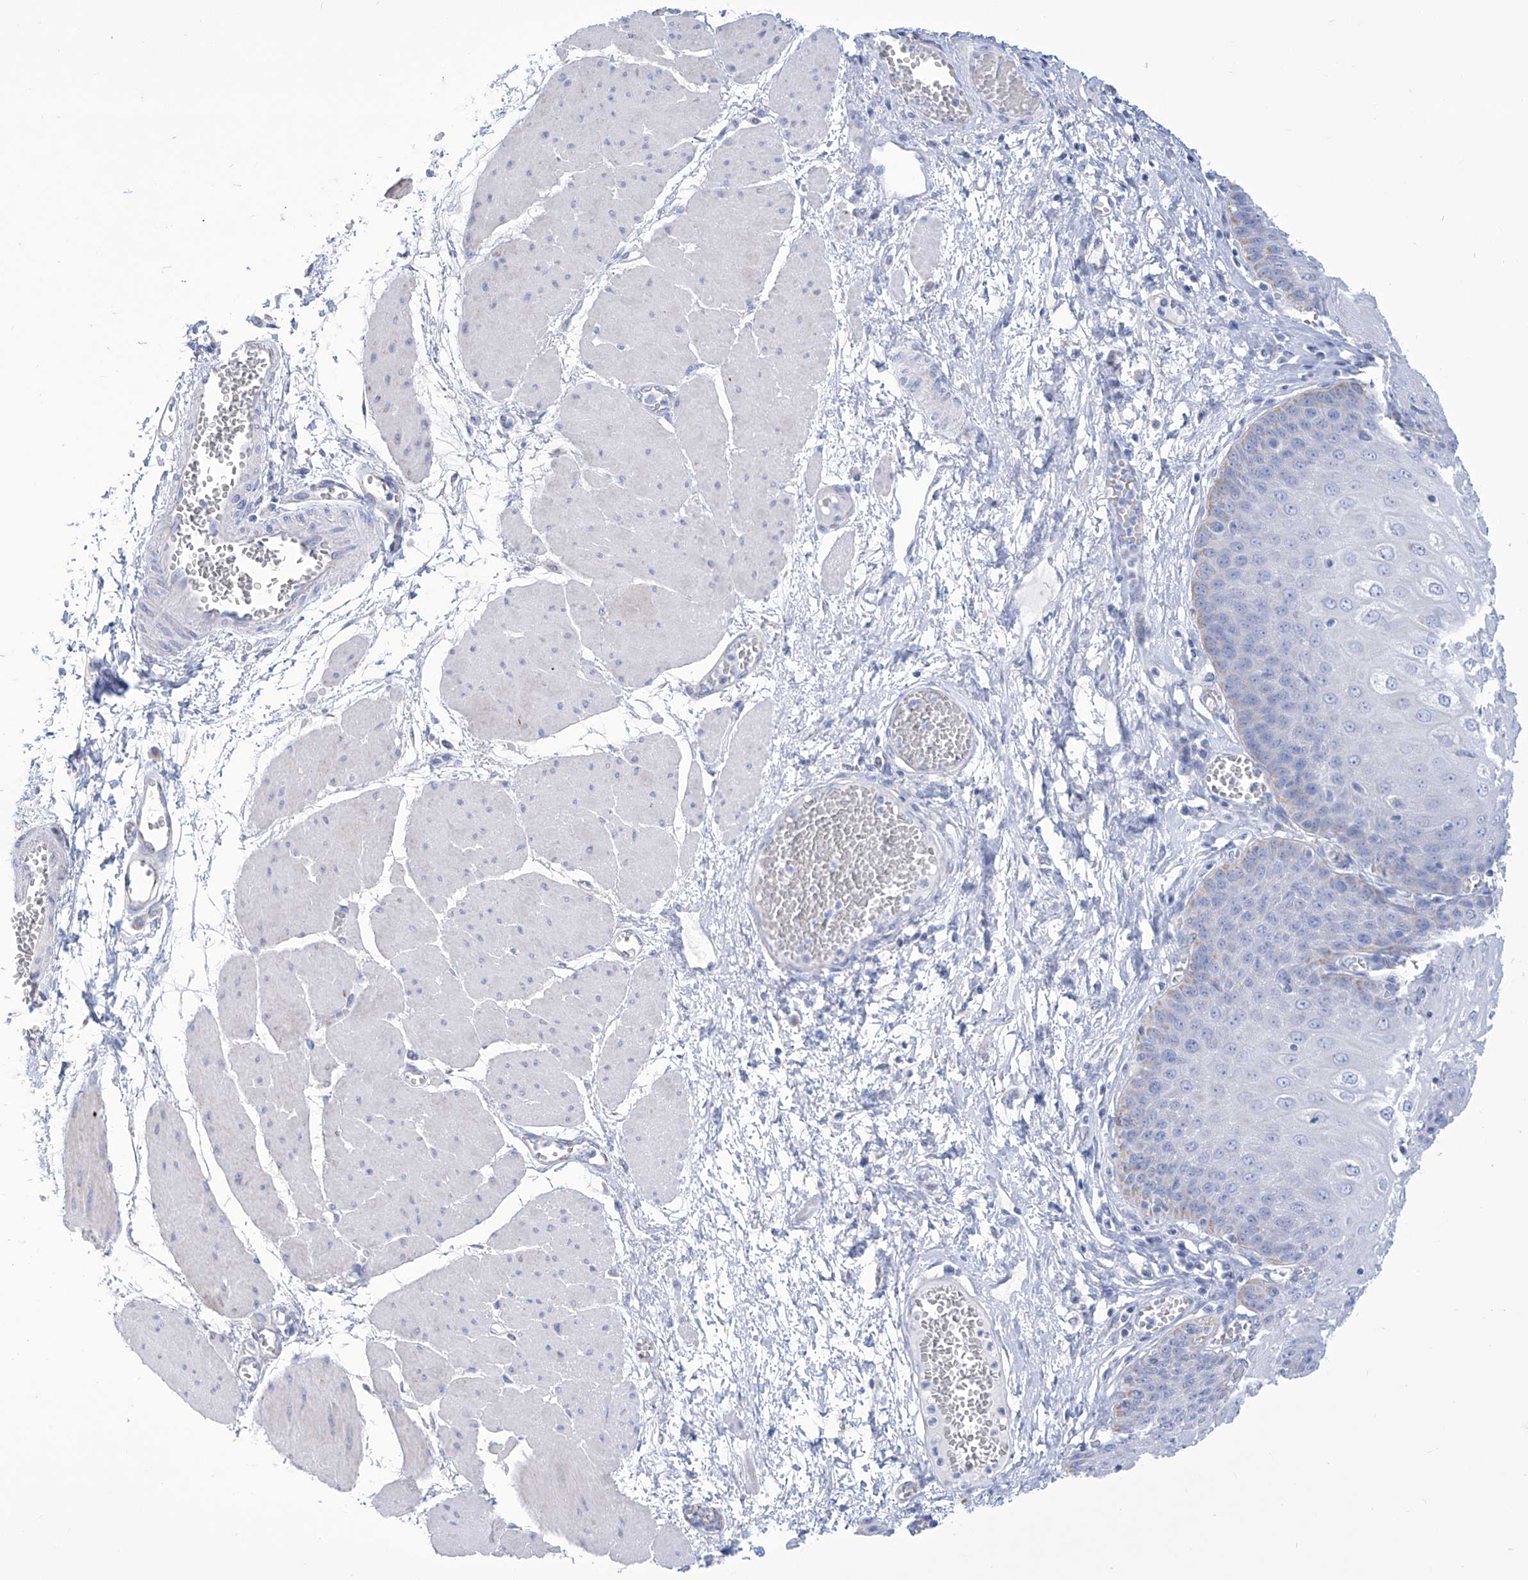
{"staining": {"intensity": "negative", "quantity": "none", "location": "none"}, "tissue": "esophagus", "cell_type": "Squamous epithelial cells", "image_type": "normal", "snomed": [{"axis": "morphology", "description": "Normal tissue, NOS"}, {"axis": "topography", "description": "Esophagus"}], "caption": "A micrograph of esophagus stained for a protein exhibits no brown staining in squamous epithelial cells. The staining was performed using DAB to visualize the protein expression in brown, while the nuclei were stained in blue with hematoxylin (Magnification: 20x).", "gene": "ALDH6A1", "patient": {"sex": "male", "age": 60}}